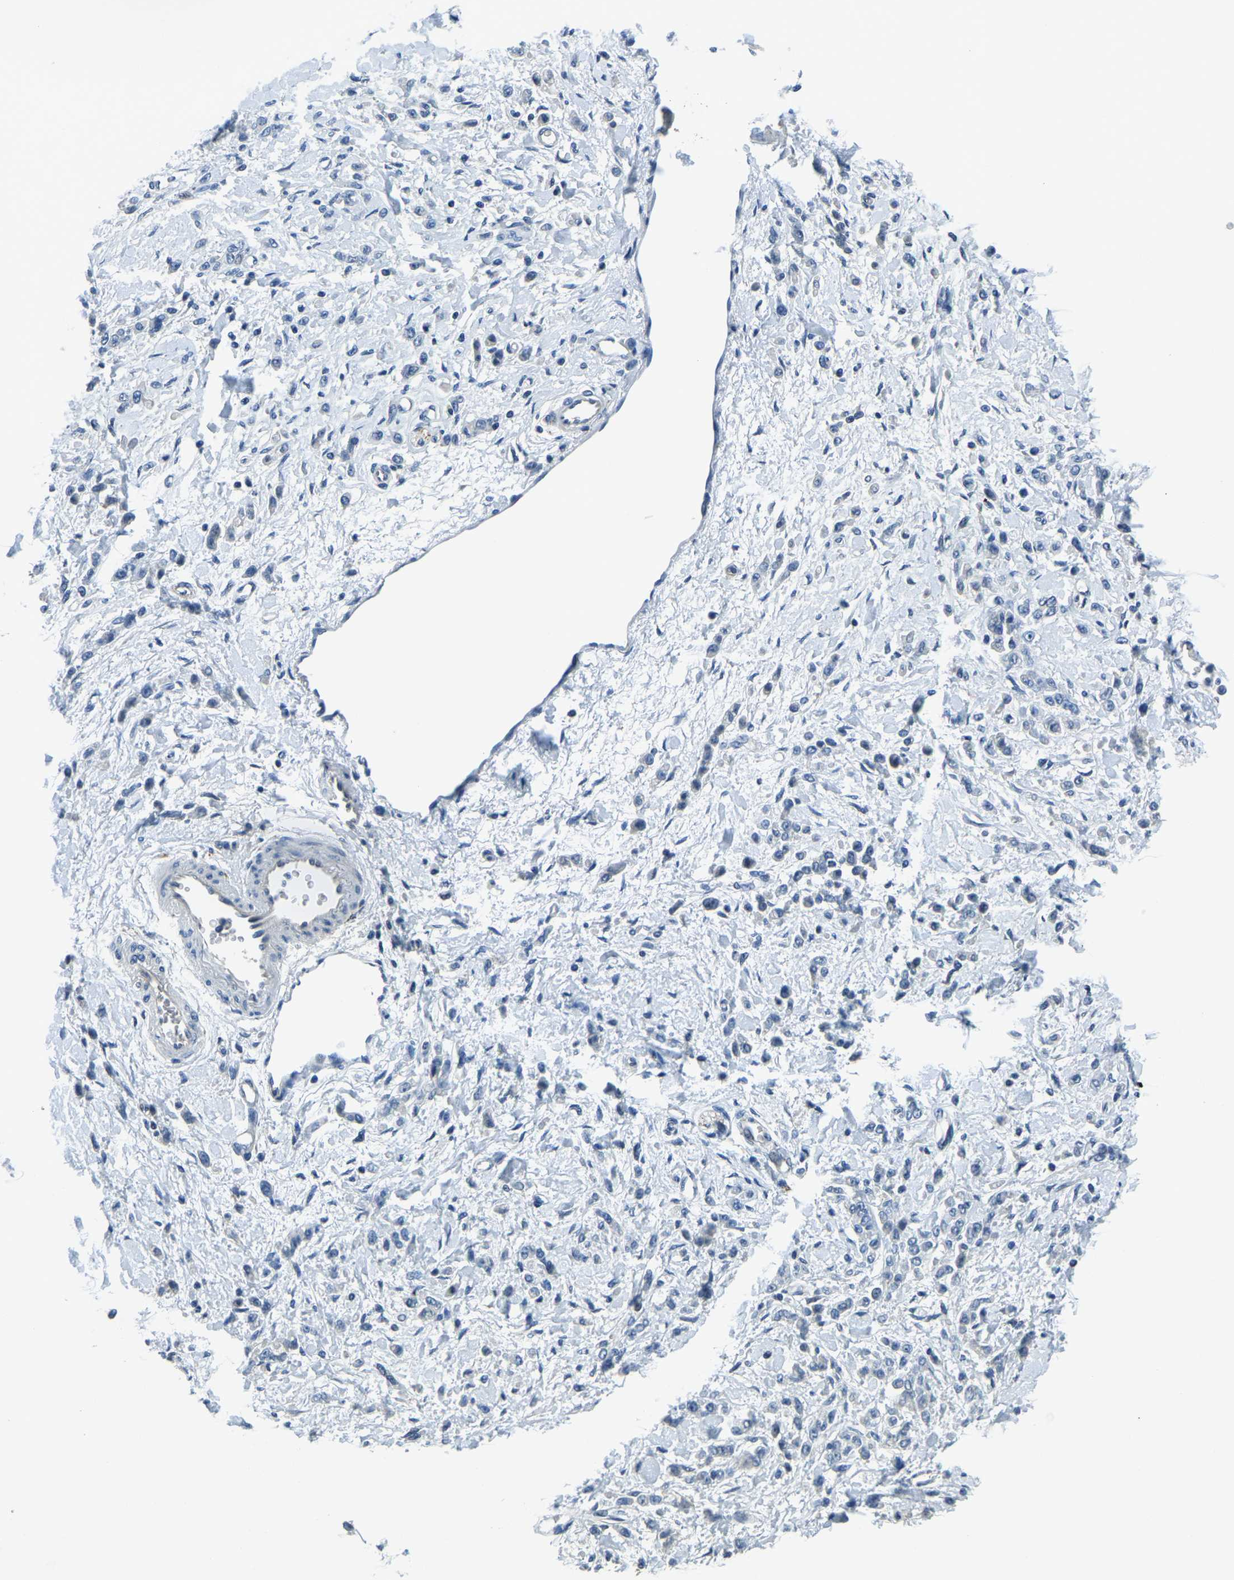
{"staining": {"intensity": "negative", "quantity": "none", "location": "none"}, "tissue": "stomach cancer", "cell_type": "Tumor cells", "image_type": "cancer", "snomed": [{"axis": "morphology", "description": "Normal tissue, NOS"}, {"axis": "morphology", "description": "Adenocarcinoma, NOS"}, {"axis": "topography", "description": "Stomach"}], "caption": "Immunohistochemistry histopathology image of stomach adenocarcinoma stained for a protein (brown), which shows no expression in tumor cells. (Immunohistochemistry, brightfield microscopy, high magnification).", "gene": "RRP1", "patient": {"sex": "male", "age": 82}}